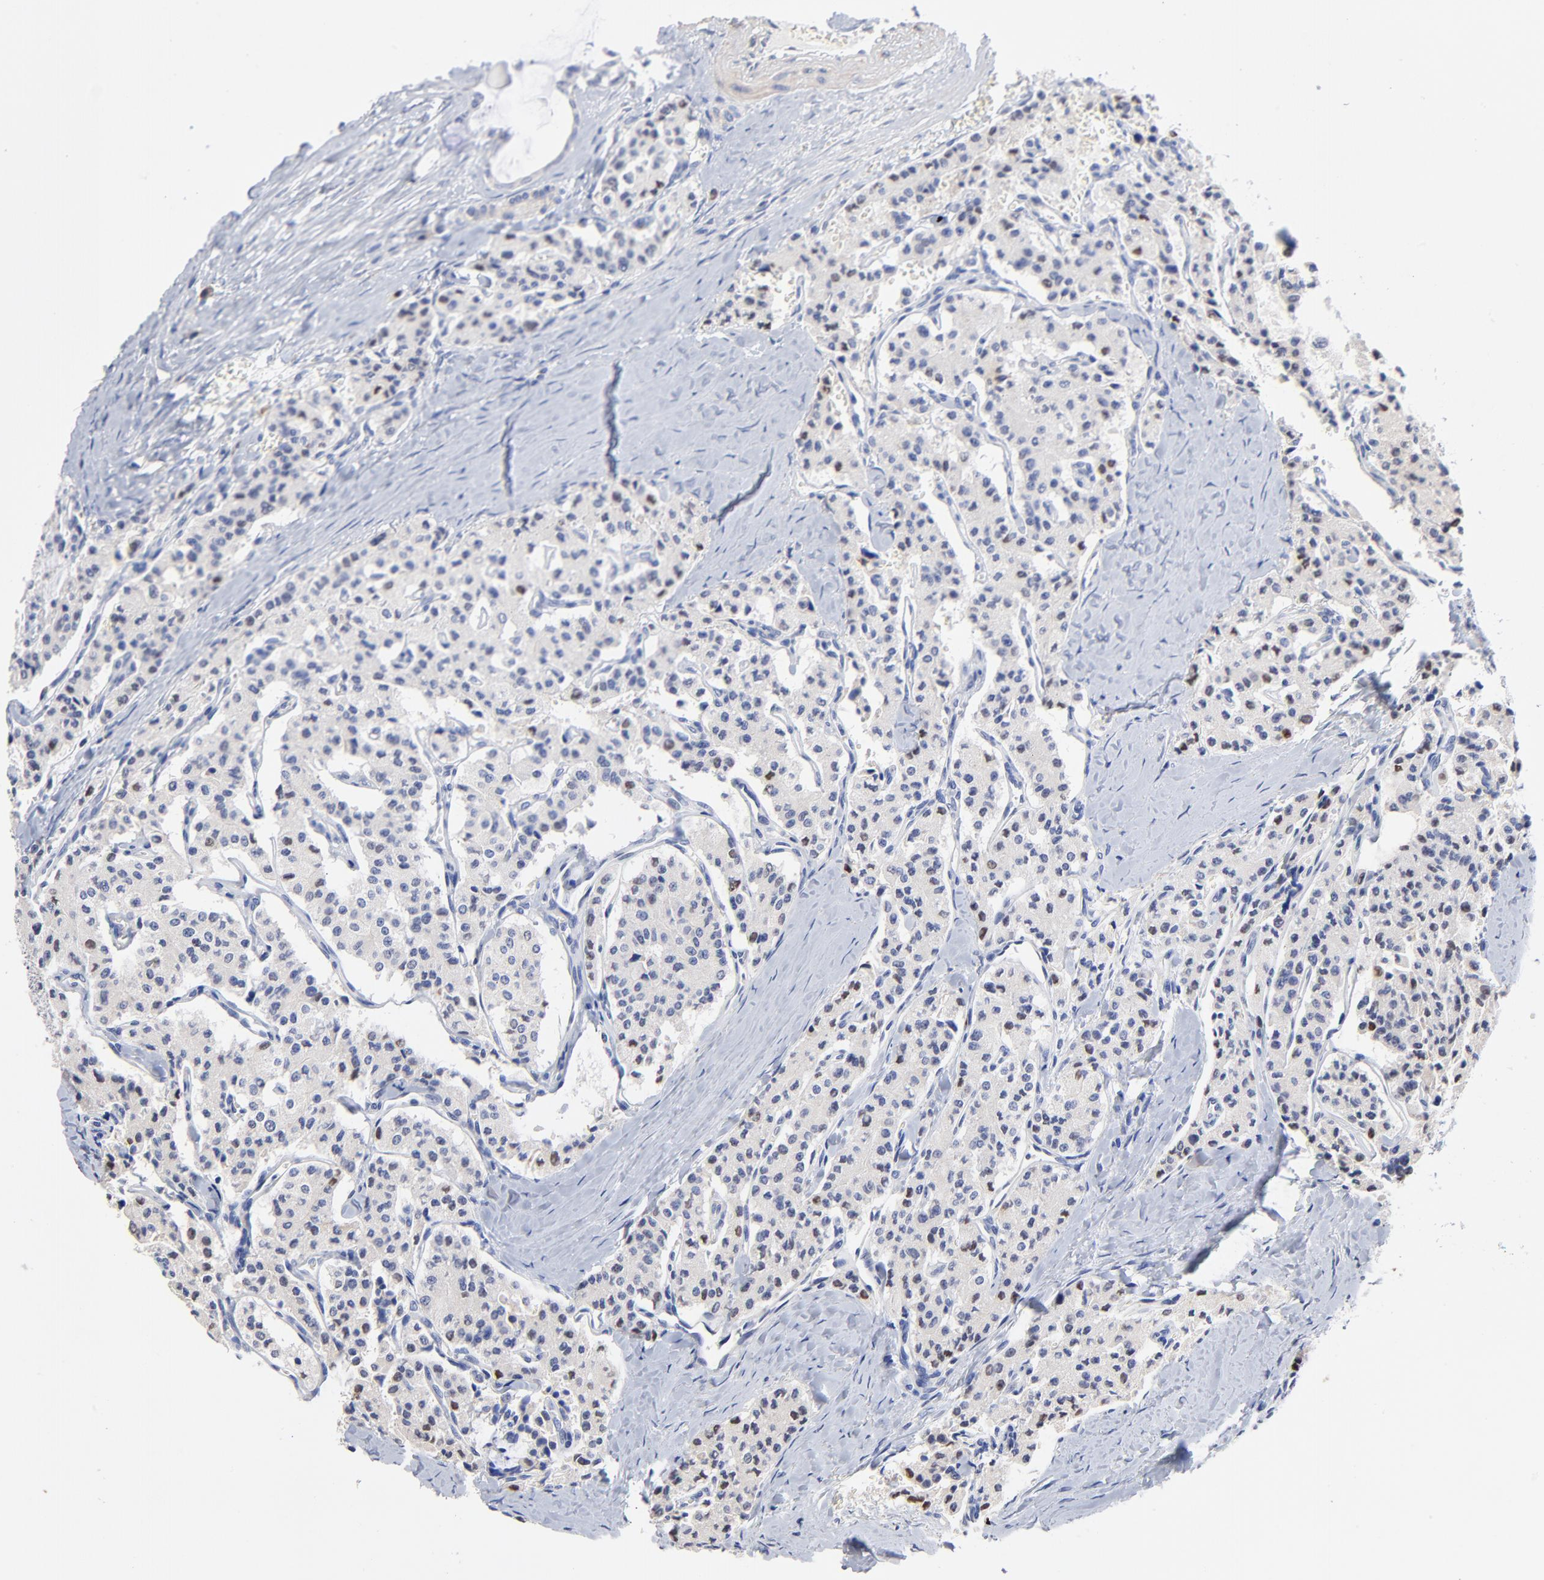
{"staining": {"intensity": "weak", "quantity": "25%-75%", "location": "nuclear"}, "tissue": "carcinoid", "cell_type": "Tumor cells", "image_type": "cancer", "snomed": [{"axis": "morphology", "description": "Carcinoid, malignant, NOS"}, {"axis": "topography", "description": "Bronchus"}], "caption": "A brown stain shows weak nuclear positivity of a protein in human carcinoid (malignant) tumor cells.", "gene": "TWNK", "patient": {"sex": "male", "age": 55}}